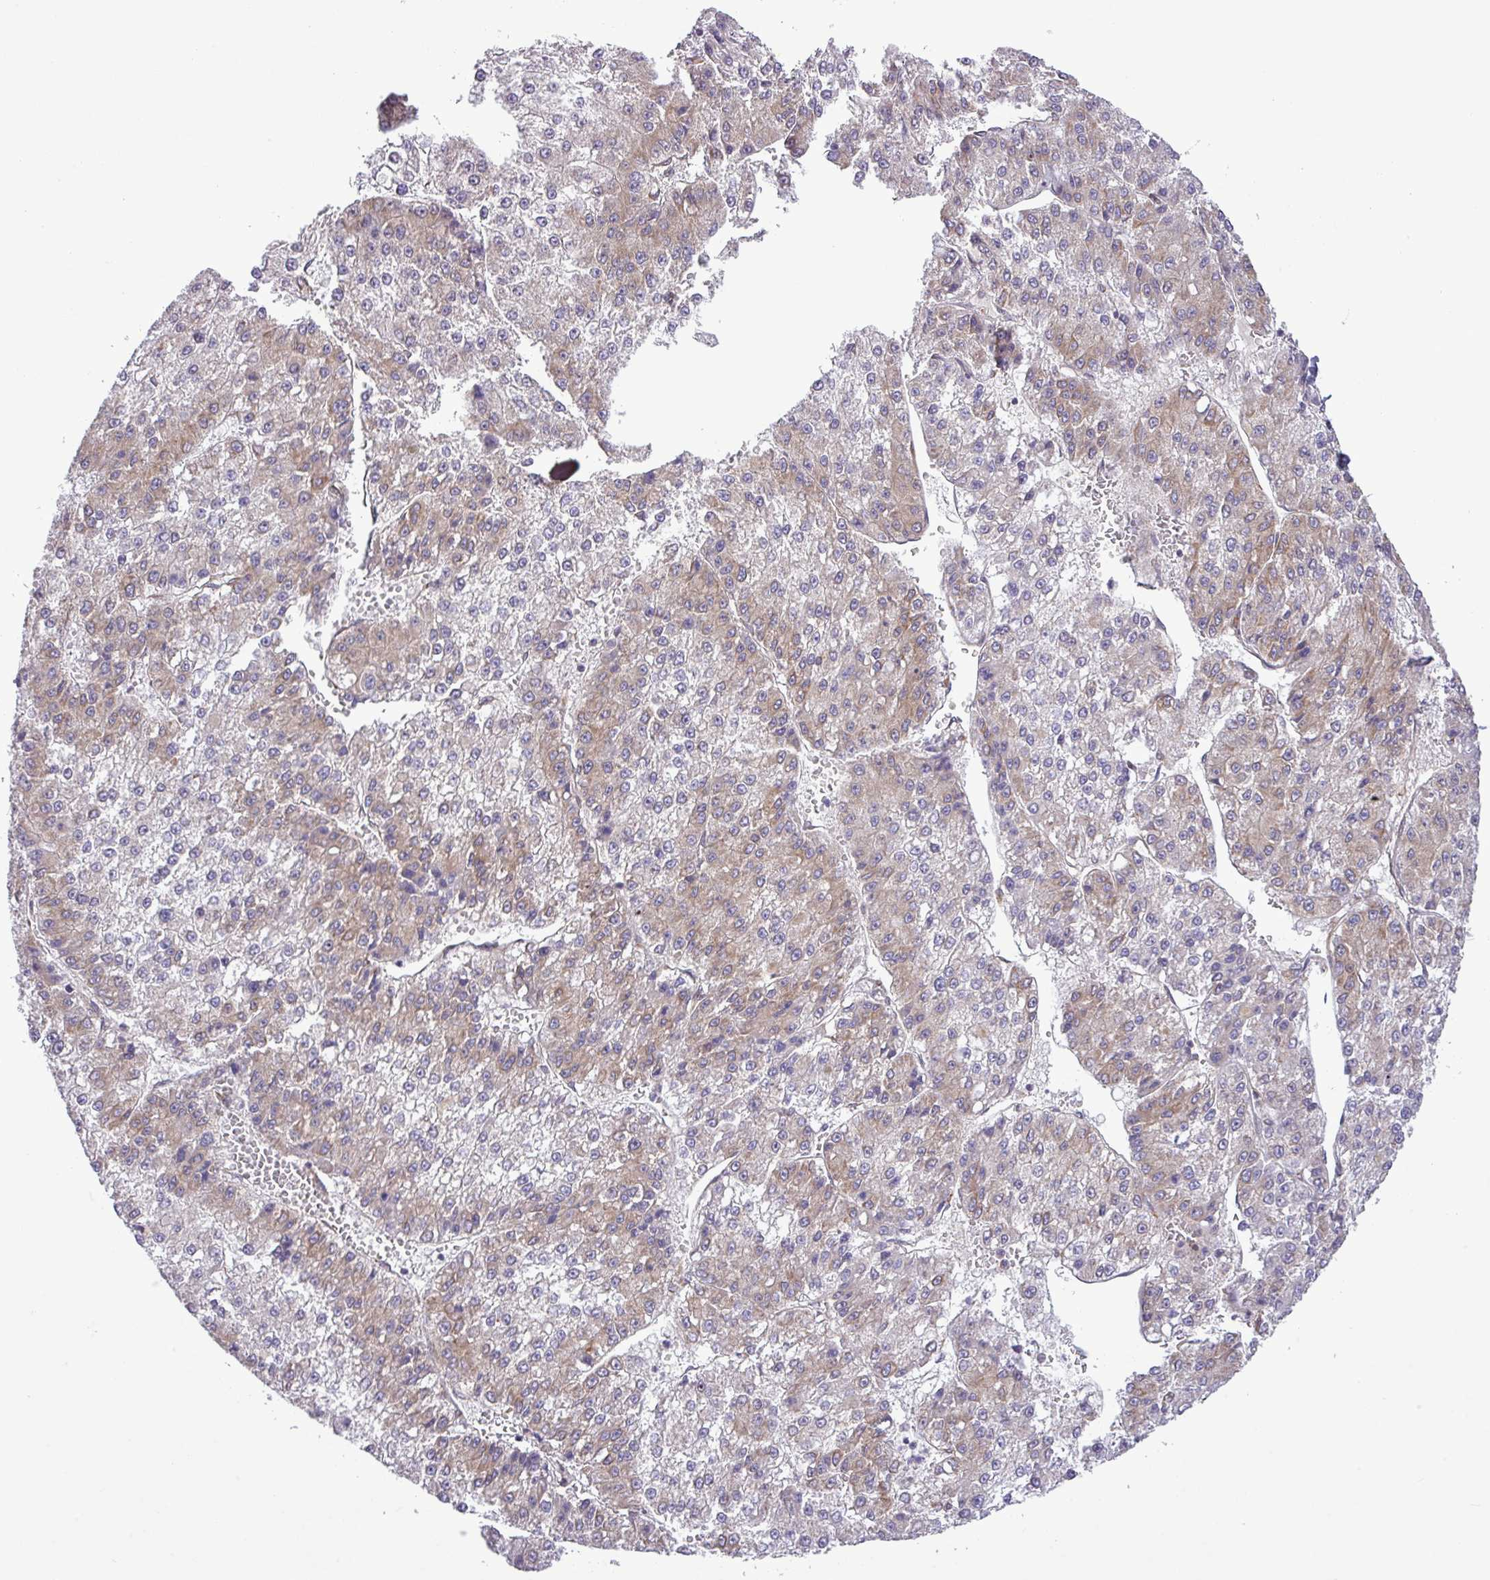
{"staining": {"intensity": "moderate", "quantity": "25%-75%", "location": "cytoplasmic/membranous"}, "tissue": "liver cancer", "cell_type": "Tumor cells", "image_type": "cancer", "snomed": [{"axis": "morphology", "description": "Carcinoma, Hepatocellular, NOS"}, {"axis": "topography", "description": "Liver"}], "caption": "Approximately 25%-75% of tumor cells in human hepatocellular carcinoma (liver) reveal moderate cytoplasmic/membranous protein expression as visualized by brown immunohistochemical staining.", "gene": "FAM222B", "patient": {"sex": "female", "age": 73}}